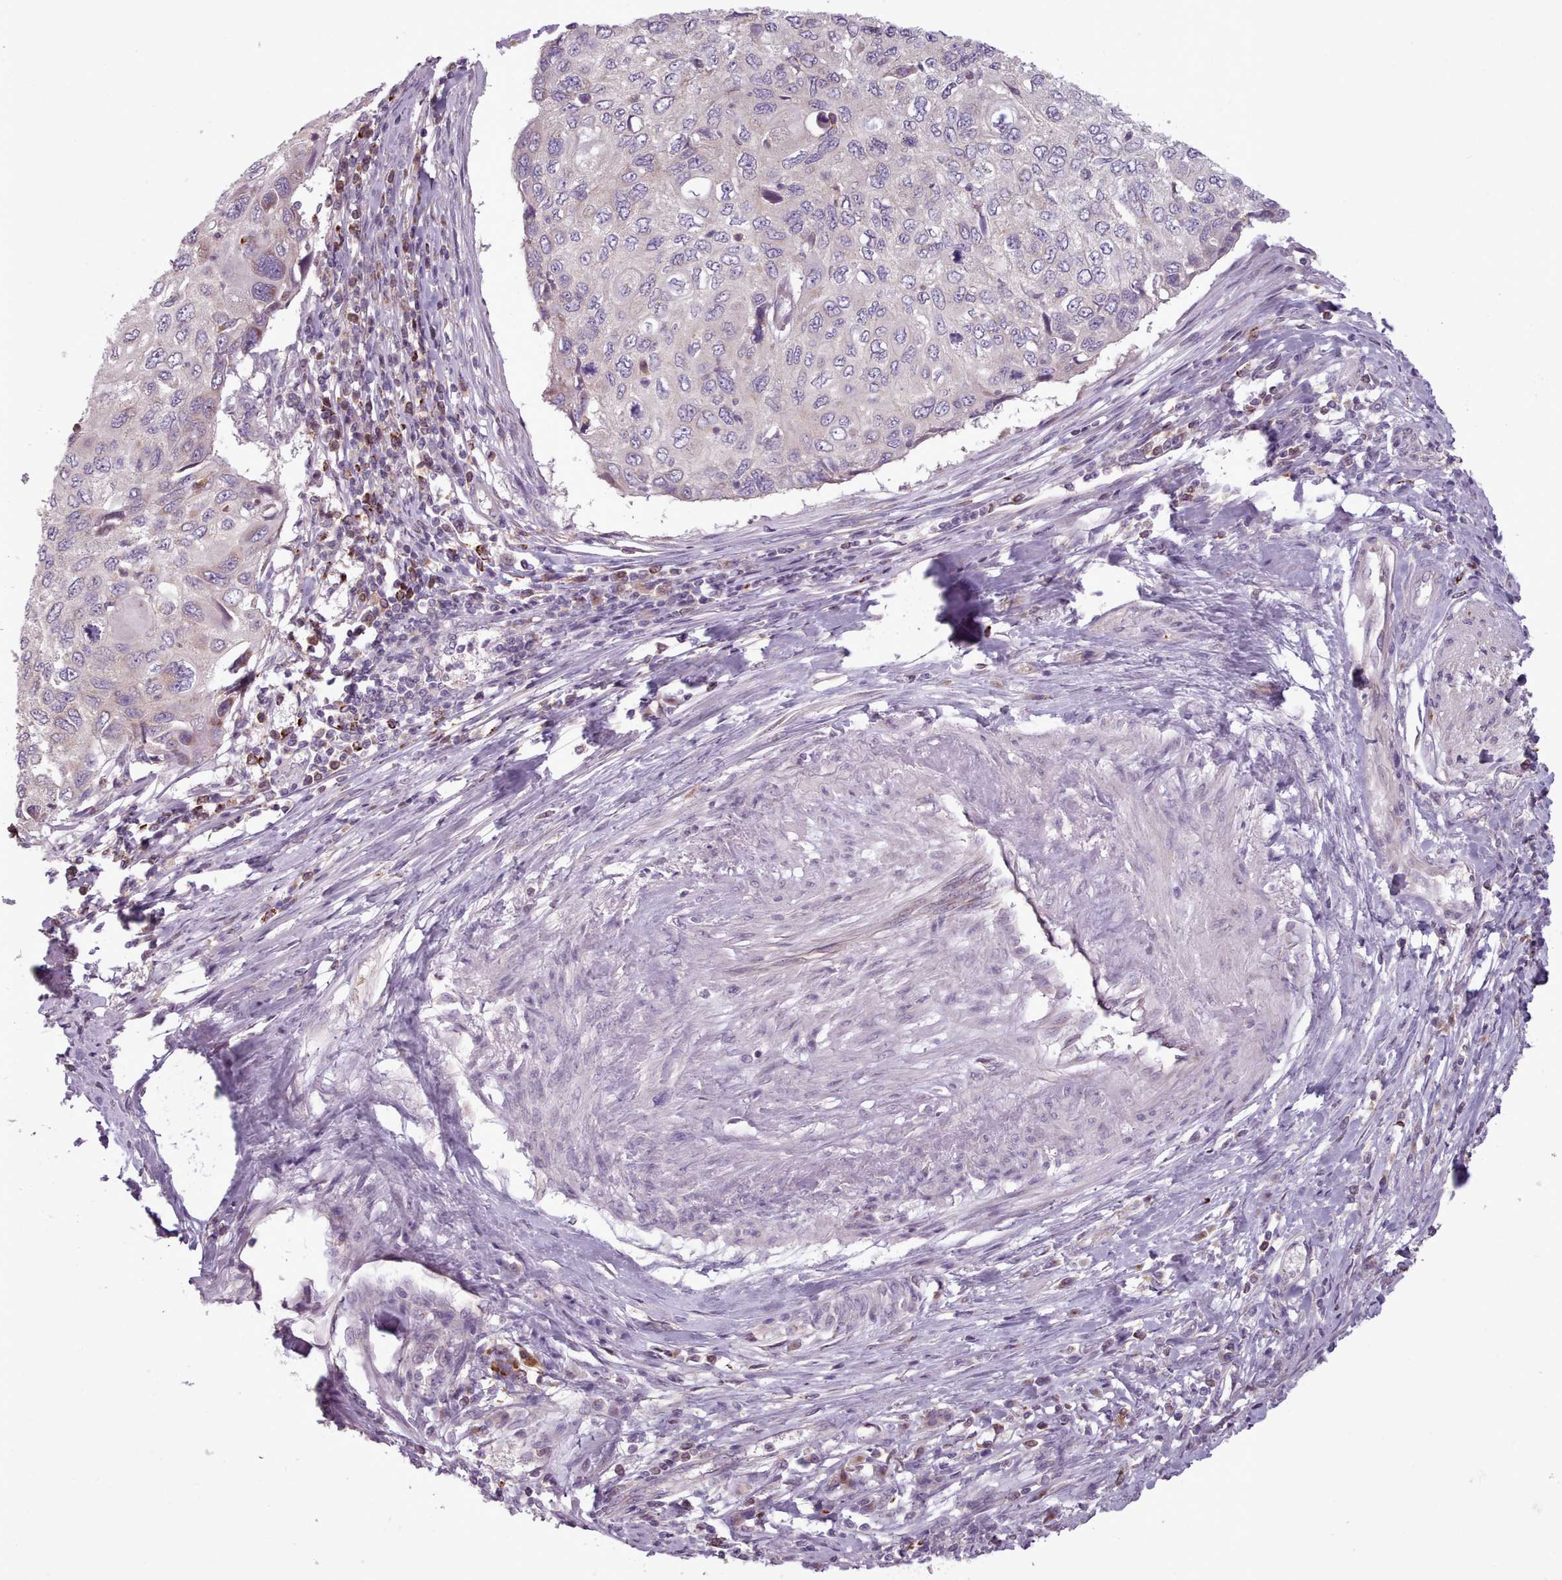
{"staining": {"intensity": "negative", "quantity": "none", "location": "none"}, "tissue": "cervical cancer", "cell_type": "Tumor cells", "image_type": "cancer", "snomed": [{"axis": "morphology", "description": "Squamous cell carcinoma, NOS"}, {"axis": "topography", "description": "Cervix"}], "caption": "DAB (3,3'-diaminobenzidine) immunohistochemical staining of human squamous cell carcinoma (cervical) reveals no significant expression in tumor cells.", "gene": "LAPTM5", "patient": {"sex": "female", "age": 70}}